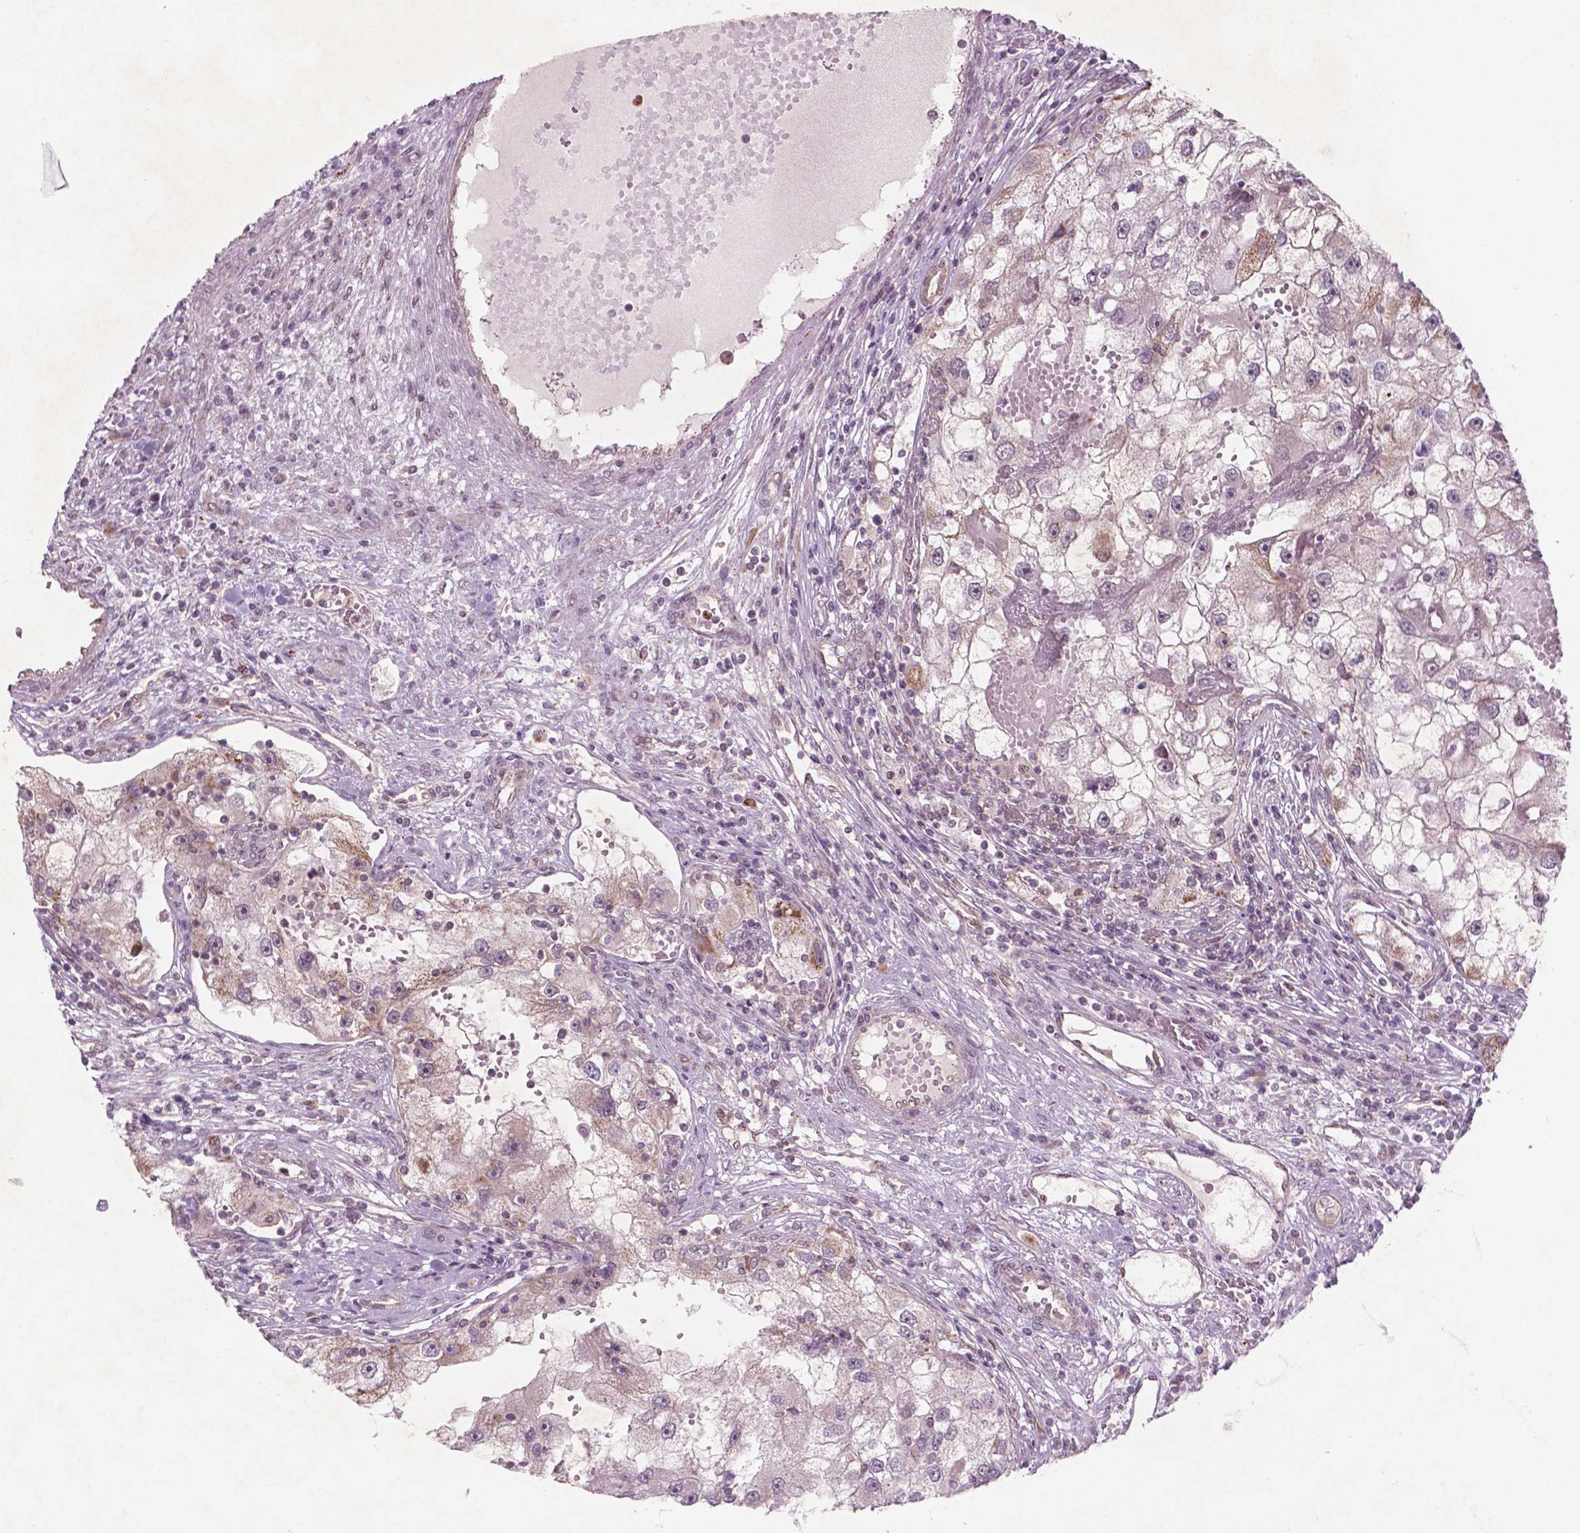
{"staining": {"intensity": "weak", "quantity": "<25%", "location": "cytoplasmic/membranous"}, "tissue": "renal cancer", "cell_type": "Tumor cells", "image_type": "cancer", "snomed": [{"axis": "morphology", "description": "Adenocarcinoma, NOS"}, {"axis": "topography", "description": "Kidney"}], "caption": "The image shows no staining of tumor cells in renal cancer (adenocarcinoma). Nuclei are stained in blue.", "gene": "NFAT5", "patient": {"sex": "male", "age": 63}}